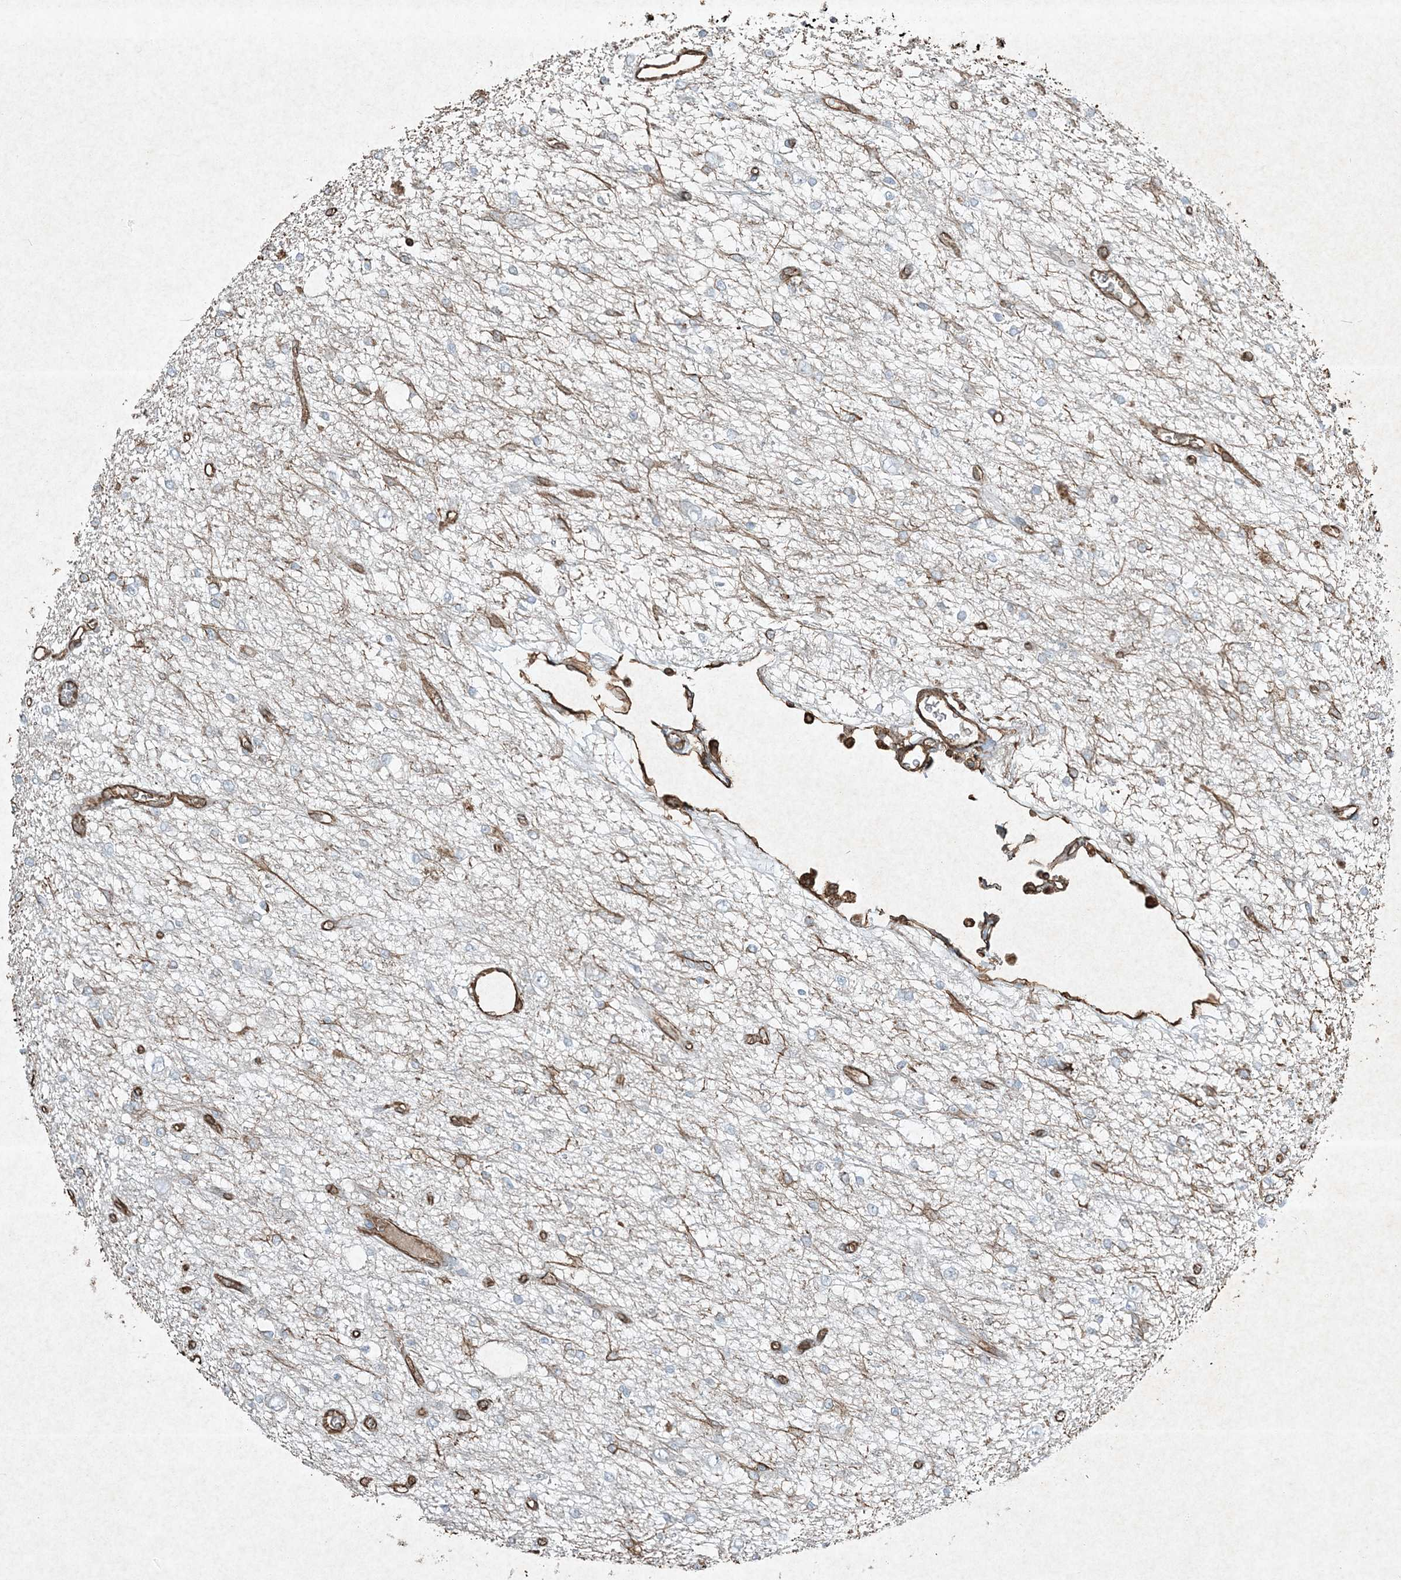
{"staining": {"intensity": "negative", "quantity": "none", "location": "none"}, "tissue": "glioma", "cell_type": "Tumor cells", "image_type": "cancer", "snomed": [{"axis": "morphology", "description": "Glioma, malignant, Low grade"}, {"axis": "topography", "description": "Brain"}], "caption": "The immunohistochemistry histopathology image has no significant staining in tumor cells of glioma tissue.", "gene": "RYK", "patient": {"sex": "male", "age": 38}}